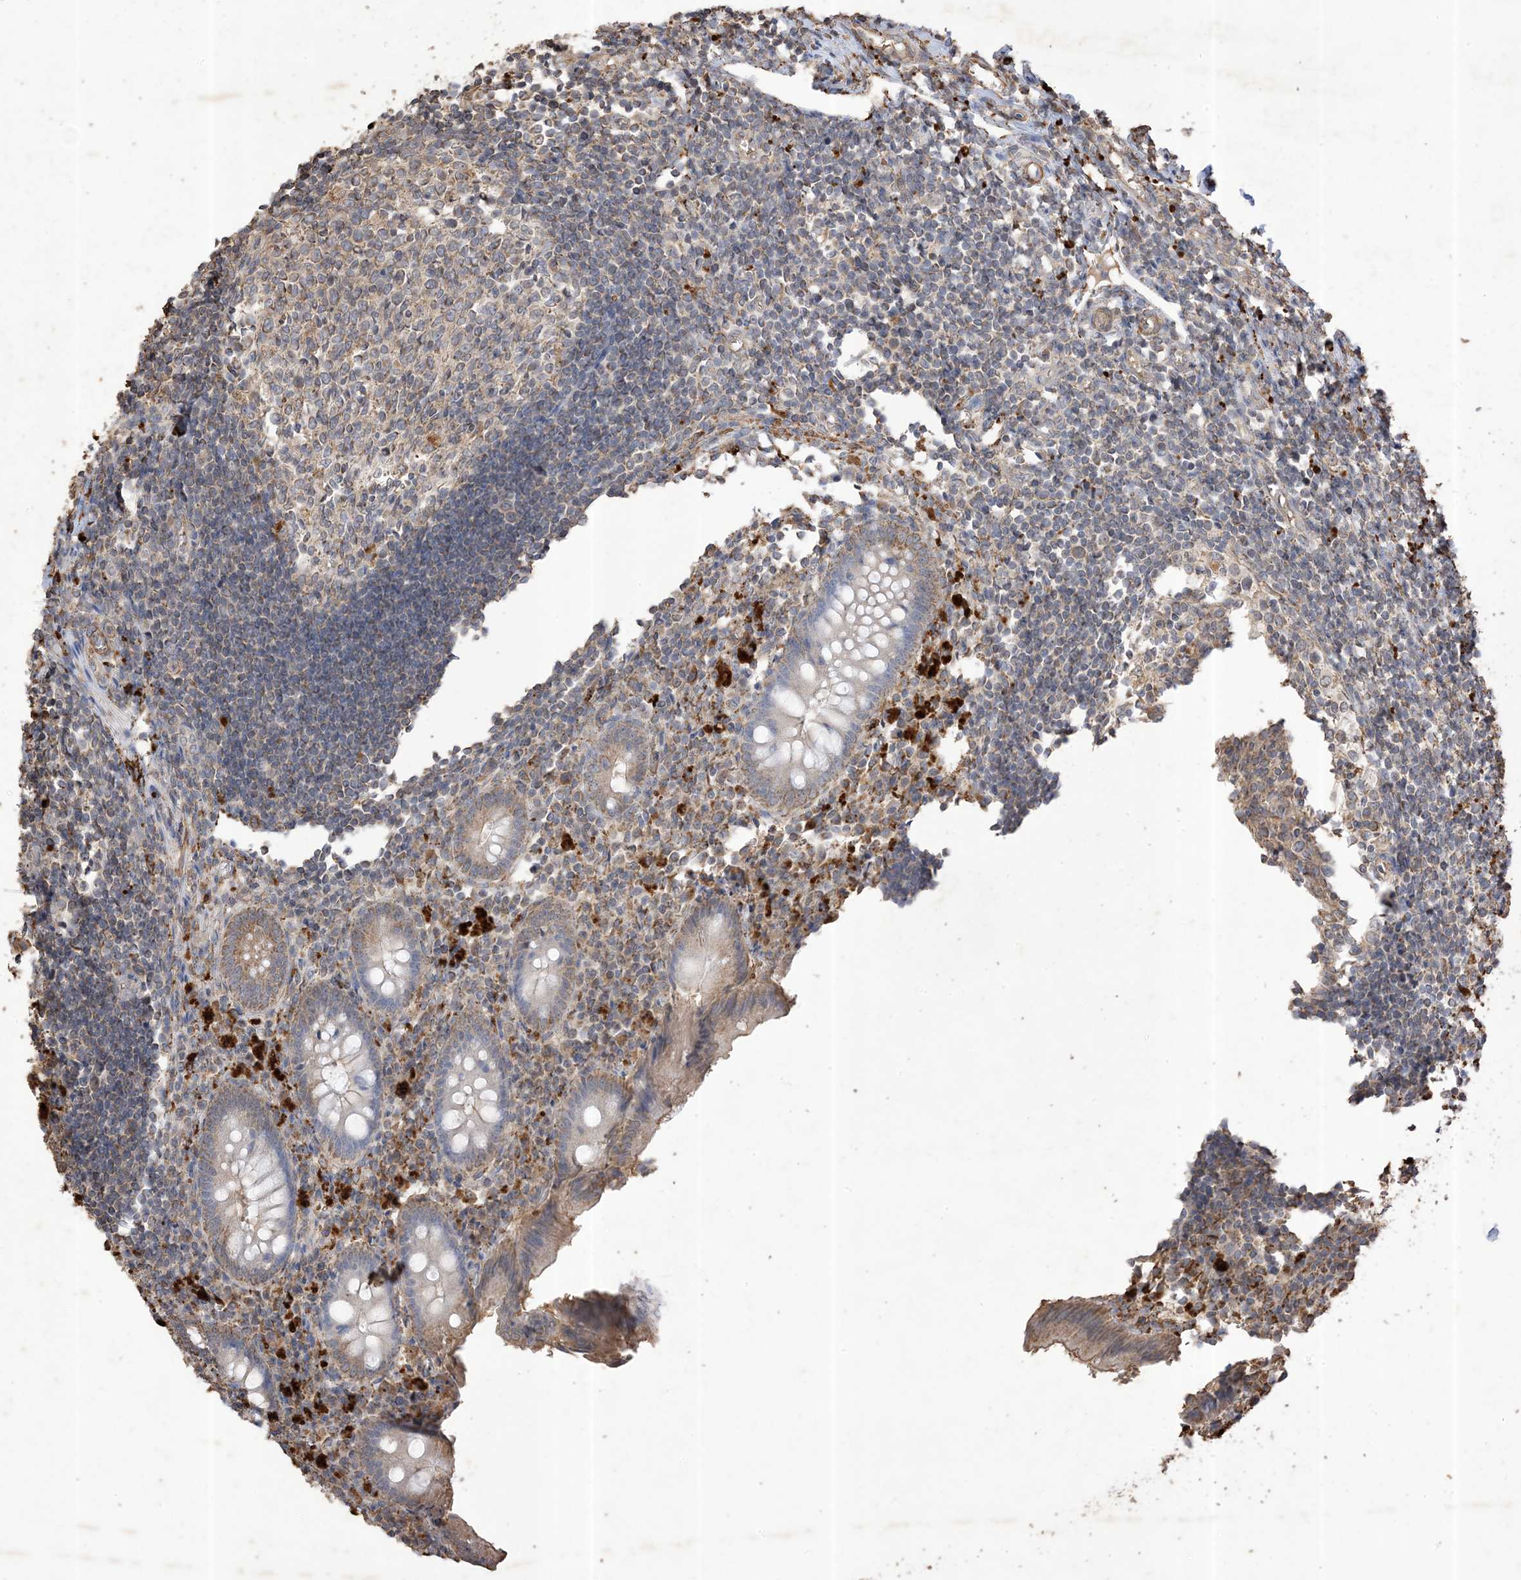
{"staining": {"intensity": "moderate", "quantity": "<25%", "location": "cytoplasmic/membranous"}, "tissue": "appendix", "cell_type": "Glandular cells", "image_type": "normal", "snomed": [{"axis": "morphology", "description": "Normal tissue, NOS"}, {"axis": "topography", "description": "Appendix"}], "caption": "High-power microscopy captured an immunohistochemistry photomicrograph of benign appendix, revealing moderate cytoplasmic/membranous expression in approximately <25% of glandular cells.", "gene": "HPS4", "patient": {"sex": "female", "age": 17}}